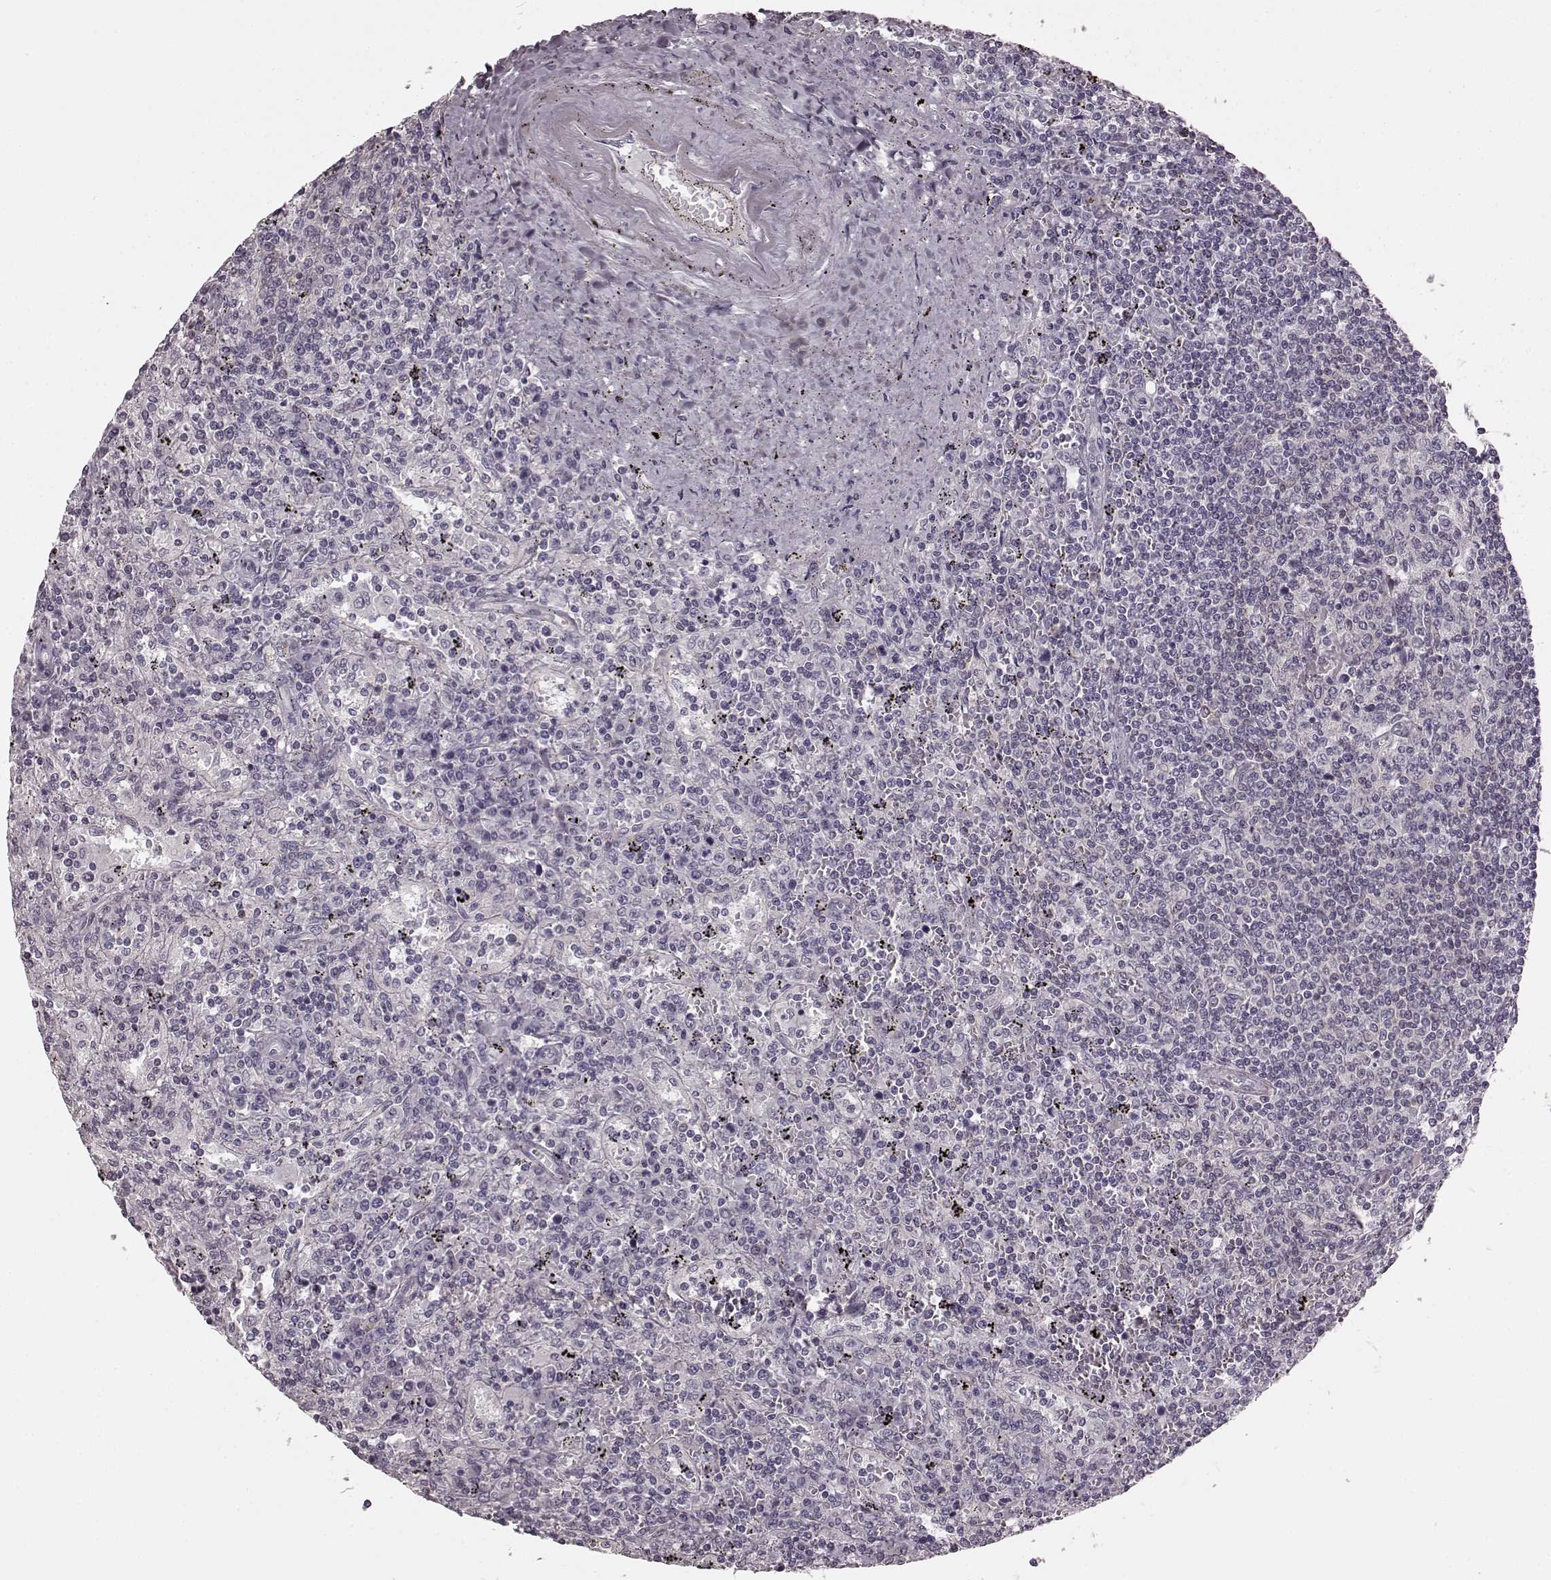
{"staining": {"intensity": "negative", "quantity": "none", "location": "none"}, "tissue": "lymphoma", "cell_type": "Tumor cells", "image_type": "cancer", "snomed": [{"axis": "morphology", "description": "Malignant lymphoma, non-Hodgkin's type, Low grade"}, {"axis": "topography", "description": "Spleen"}], "caption": "Human lymphoma stained for a protein using immunohistochemistry exhibits no expression in tumor cells.", "gene": "PRKCE", "patient": {"sex": "male", "age": 62}}